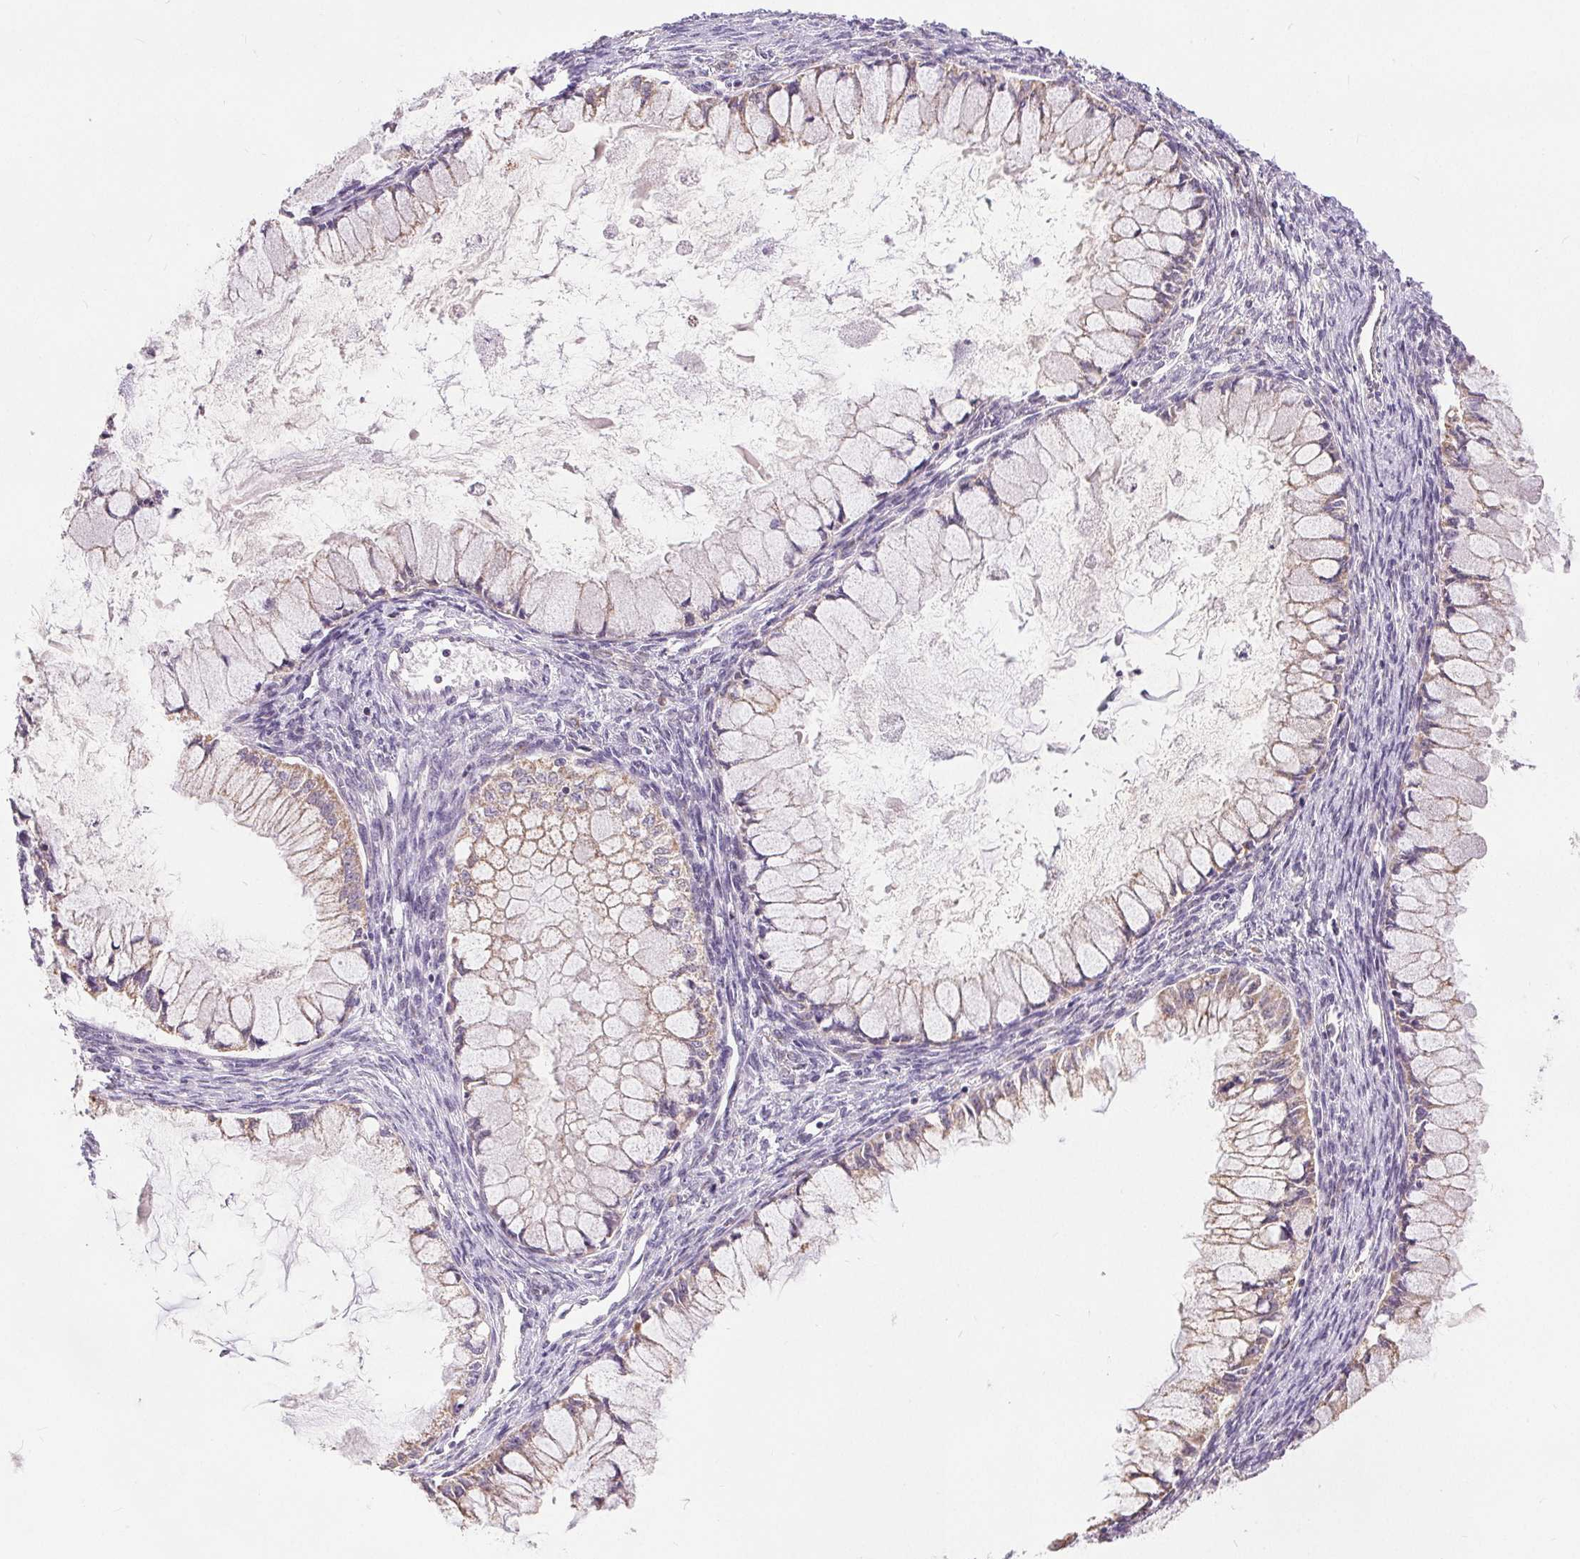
{"staining": {"intensity": "weak", "quantity": "25%-75%", "location": "cytoplasmic/membranous"}, "tissue": "ovarian cancer", "cell_type": "Tumor cells", "image_type": "cancer", "snomed": [{"axis": "morphology", "description": "Cystadenocarcinoma, mucinous, NOS"}, {"axis": "topography", "description": "Ovary"}], "caption": "An IHC micrograph of tumor tissue is shown. Protein staining in brown shows weak cytoplasmic/membranous positivity in mucinous cystadenocarcinoma (ovarian) within tumor cells.", "gene": "POU2F2", "patient": {"sex": "female", "age": 34}}